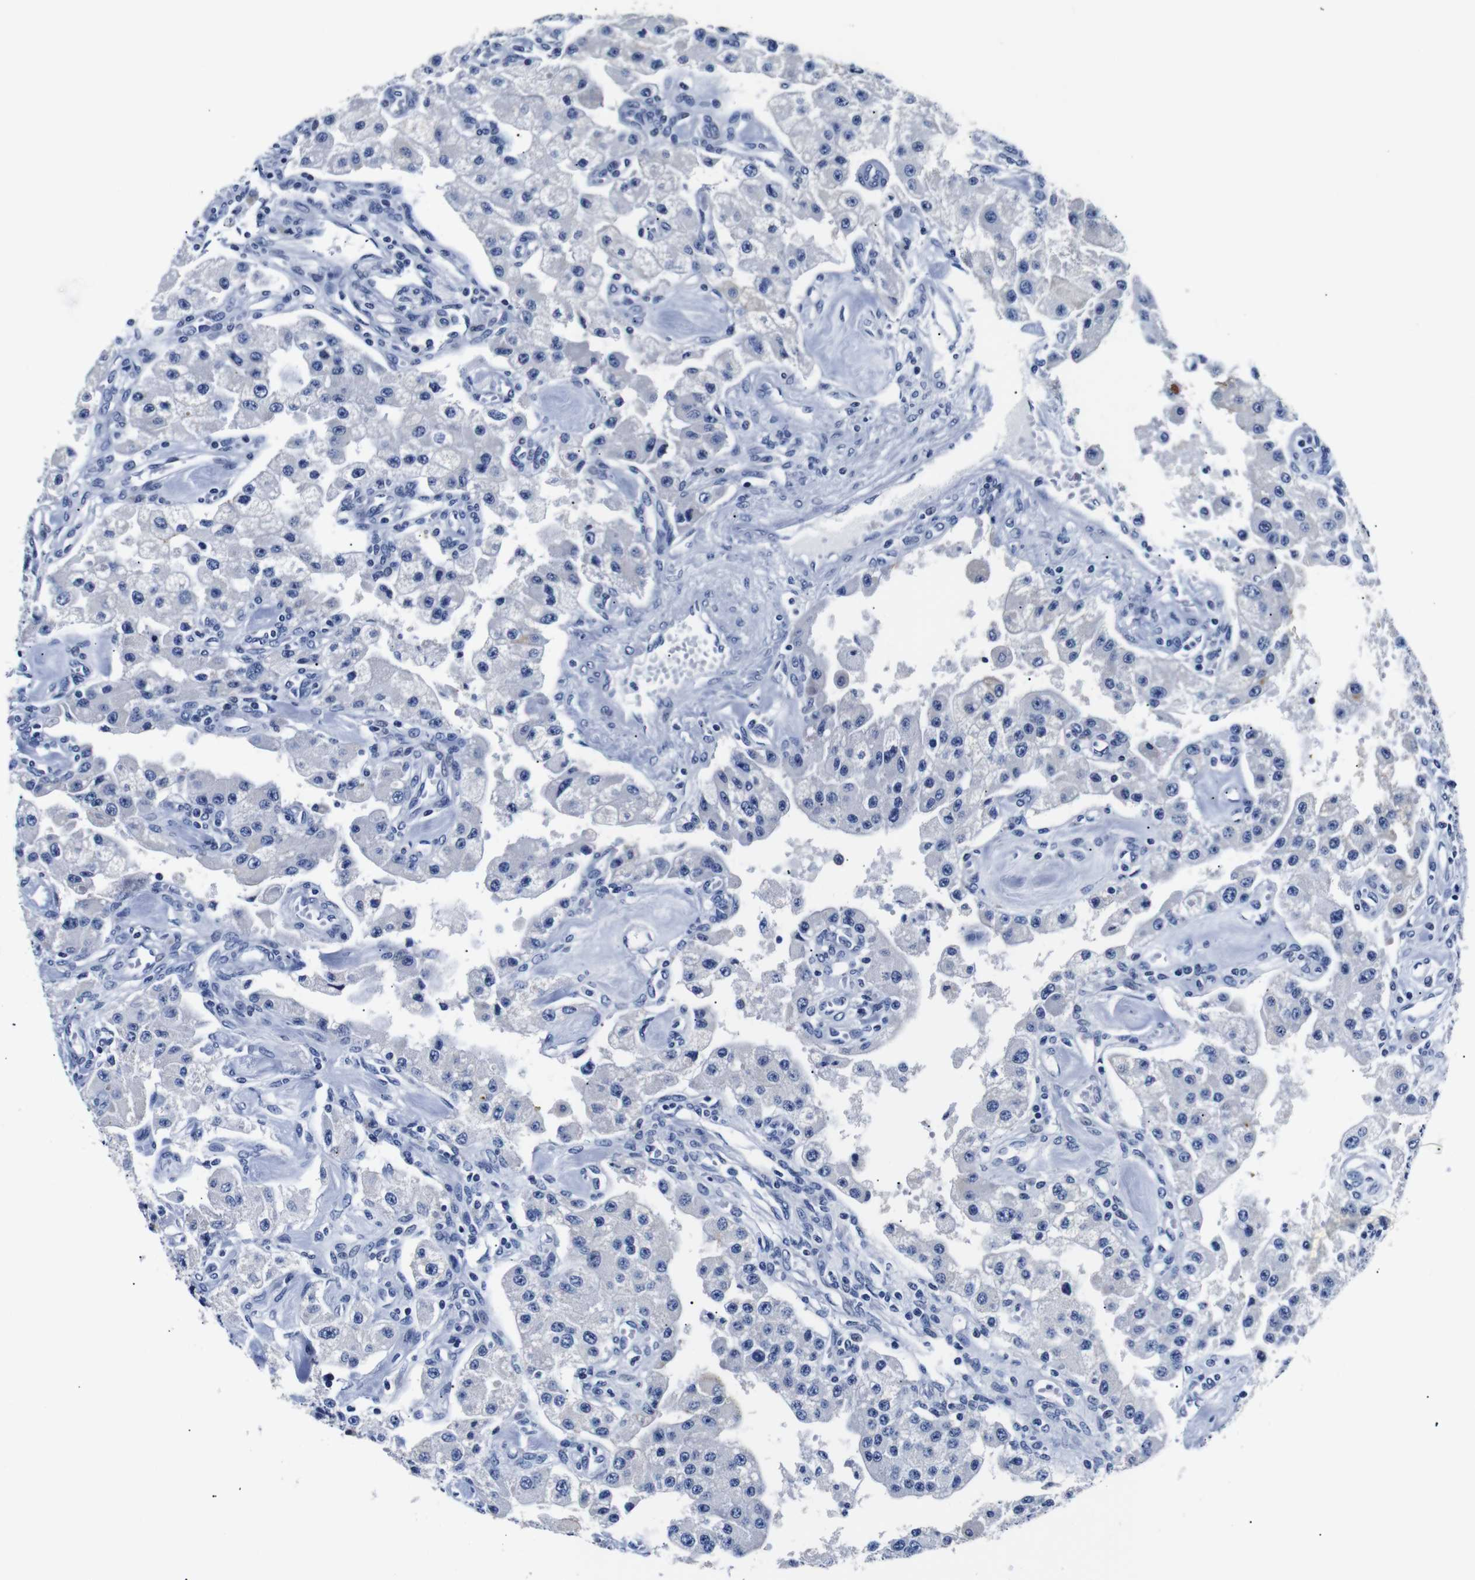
{"staining": {"intensity": "negative", "quantity": "none", "location": "none"}, "tissue": "carcinoid", "cell_type": "Tumor cells", "image_type": "cancer", "snomed": [{"axis": "morphology", "description": "Carcinoid, malignant, NOS"}, {"axis": "topography", "description": "Pancreas"}], "caption": "Tumor cells show no significant protein positivity in carcinoid.", "gene": "GAP43", "patient": {"sex": "male", "age": 41}}